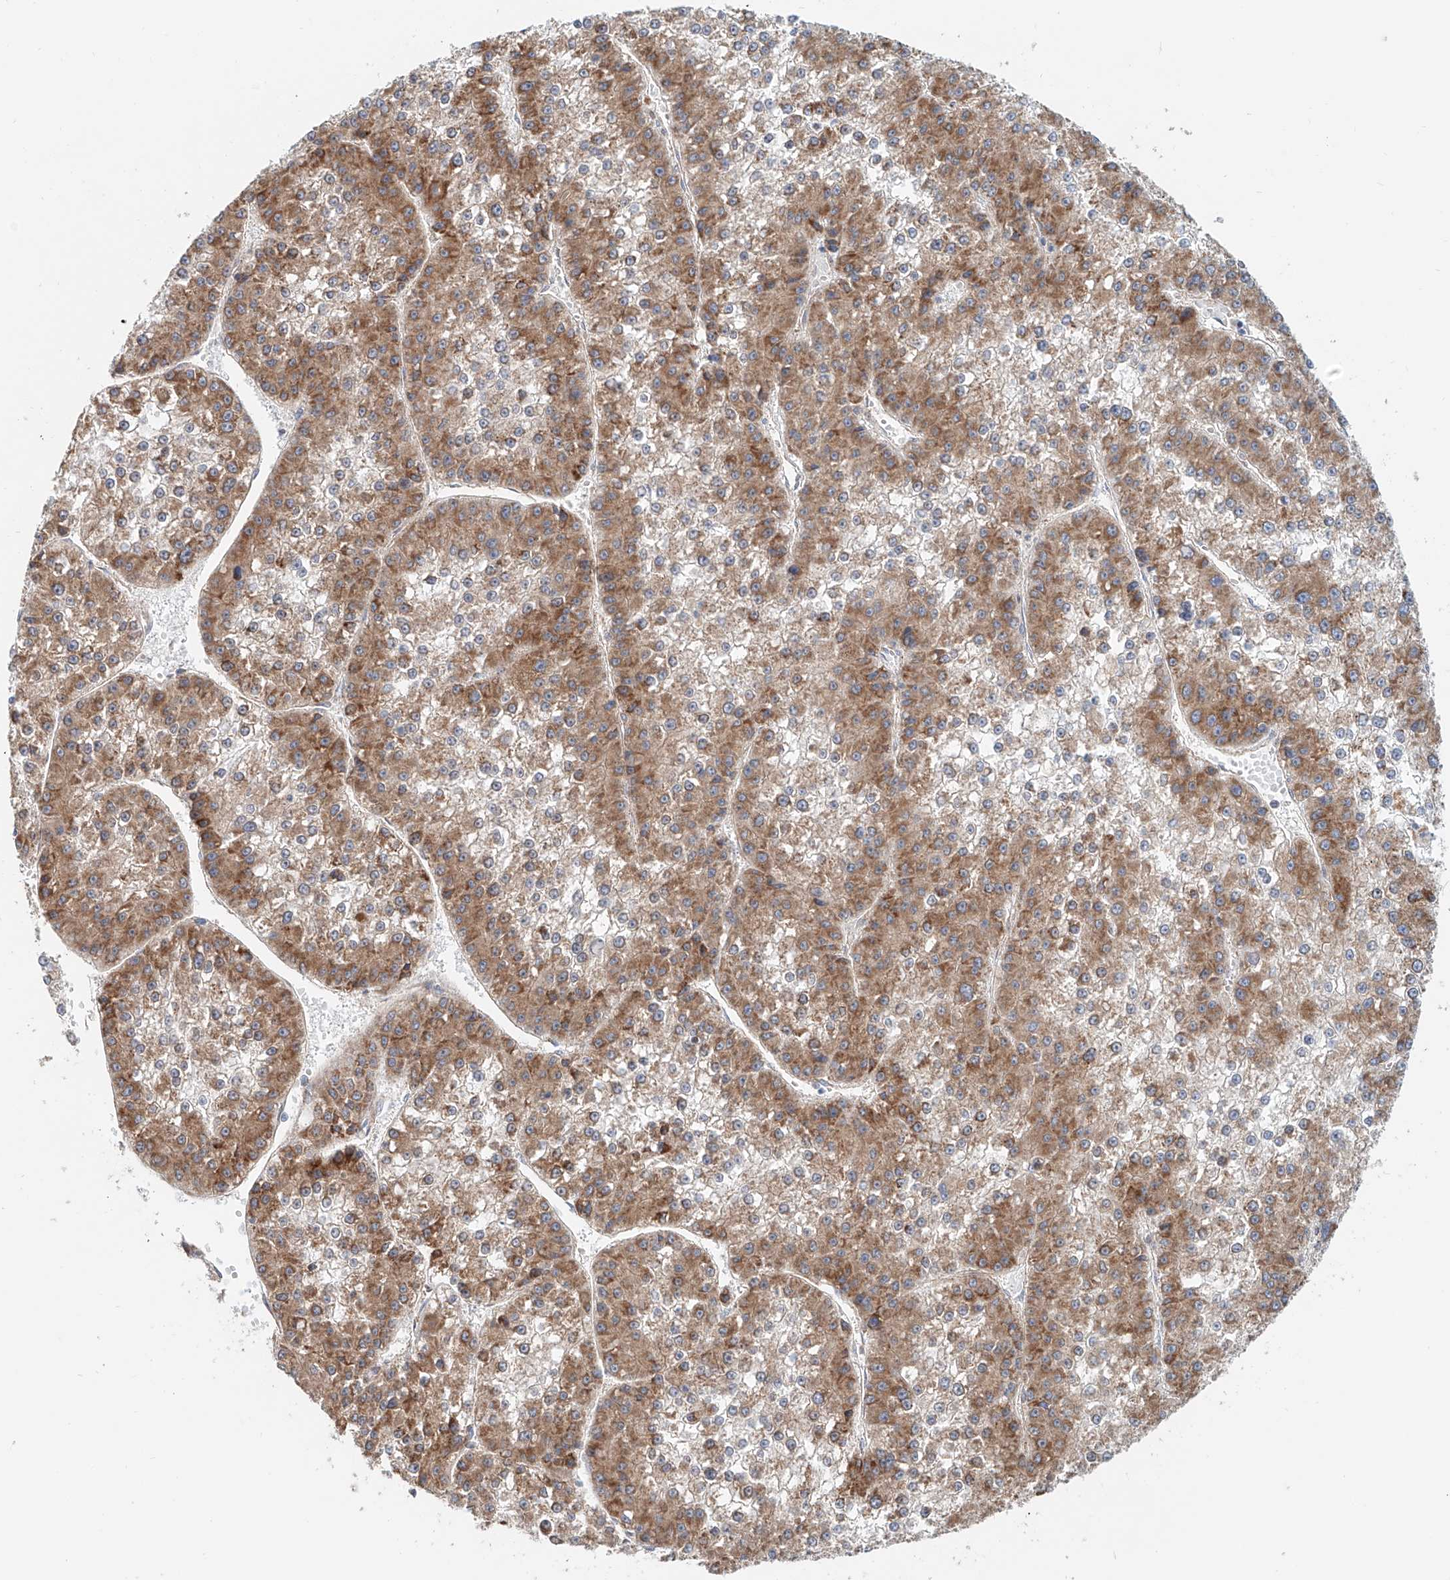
{"staining": {"intensity": "moderate", "quantity": ">75%", "location": "cytoplasmic/membranous"}, "tissue": "liver cancer", "cell_type": "Tumor cells", "image_type": "cancer", "snomed": [{"axis": "morphology", "description": "Carcinoma, Hepatocellular, NOS"}, {"axis": "topography", "description": "Liver"}], "caption": "There is medium levels of moderate cytoplasmic/membranous expression in tumor cells of hepatocellular carcinoma (liver), as demonstrated by immunohistochemical staining (brown color).", "gene": "SNAP29", "patient": {"sex": "female", "age": 73}}